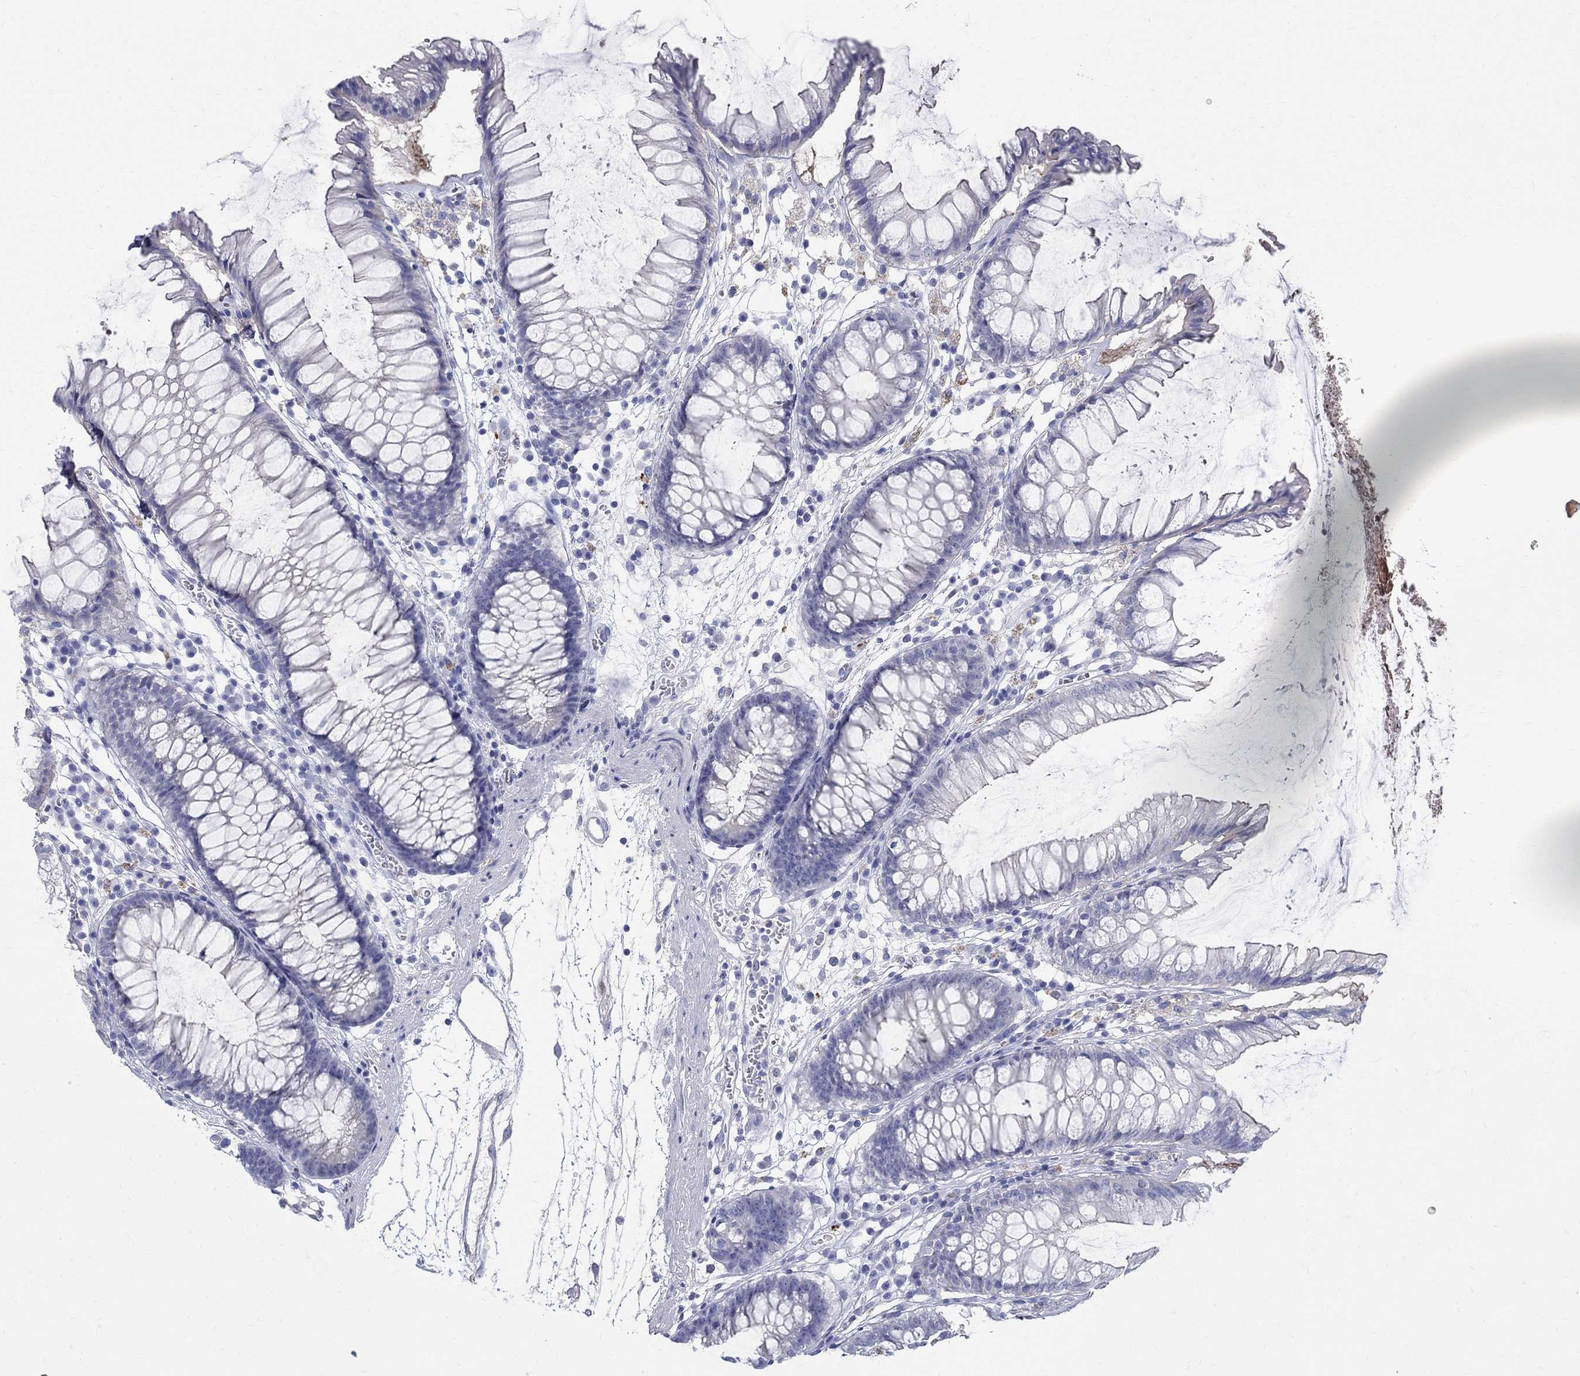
{"staining": {"intensity": "negative", "quantity": "none", "location": "none"}, "tissue": "colon", "cell_type": "Endothelial cells", "image_type": "normal", "snomed": [{"axis": "morphology", "description": "Normal tissue, NOS"}, {"axis": "morphology", "description": "Adenocarcinoma, NOS"}, {"axis": "topography", "description": "Colon"}], "caption": "Immunohistochemistry (IHC) histopathology image of normal human colon stained for a protein (brown), which displays no expression in endothelial cells. The staining was performed using DAB (3,3'-diaminobenzidine) to visualize the protein expression in brown, while the nuclei were stained in blue with hematoxylin (Magnification: 20x).", "gene": "SOX2", "patient": {"sex": "male", "age": 65}}